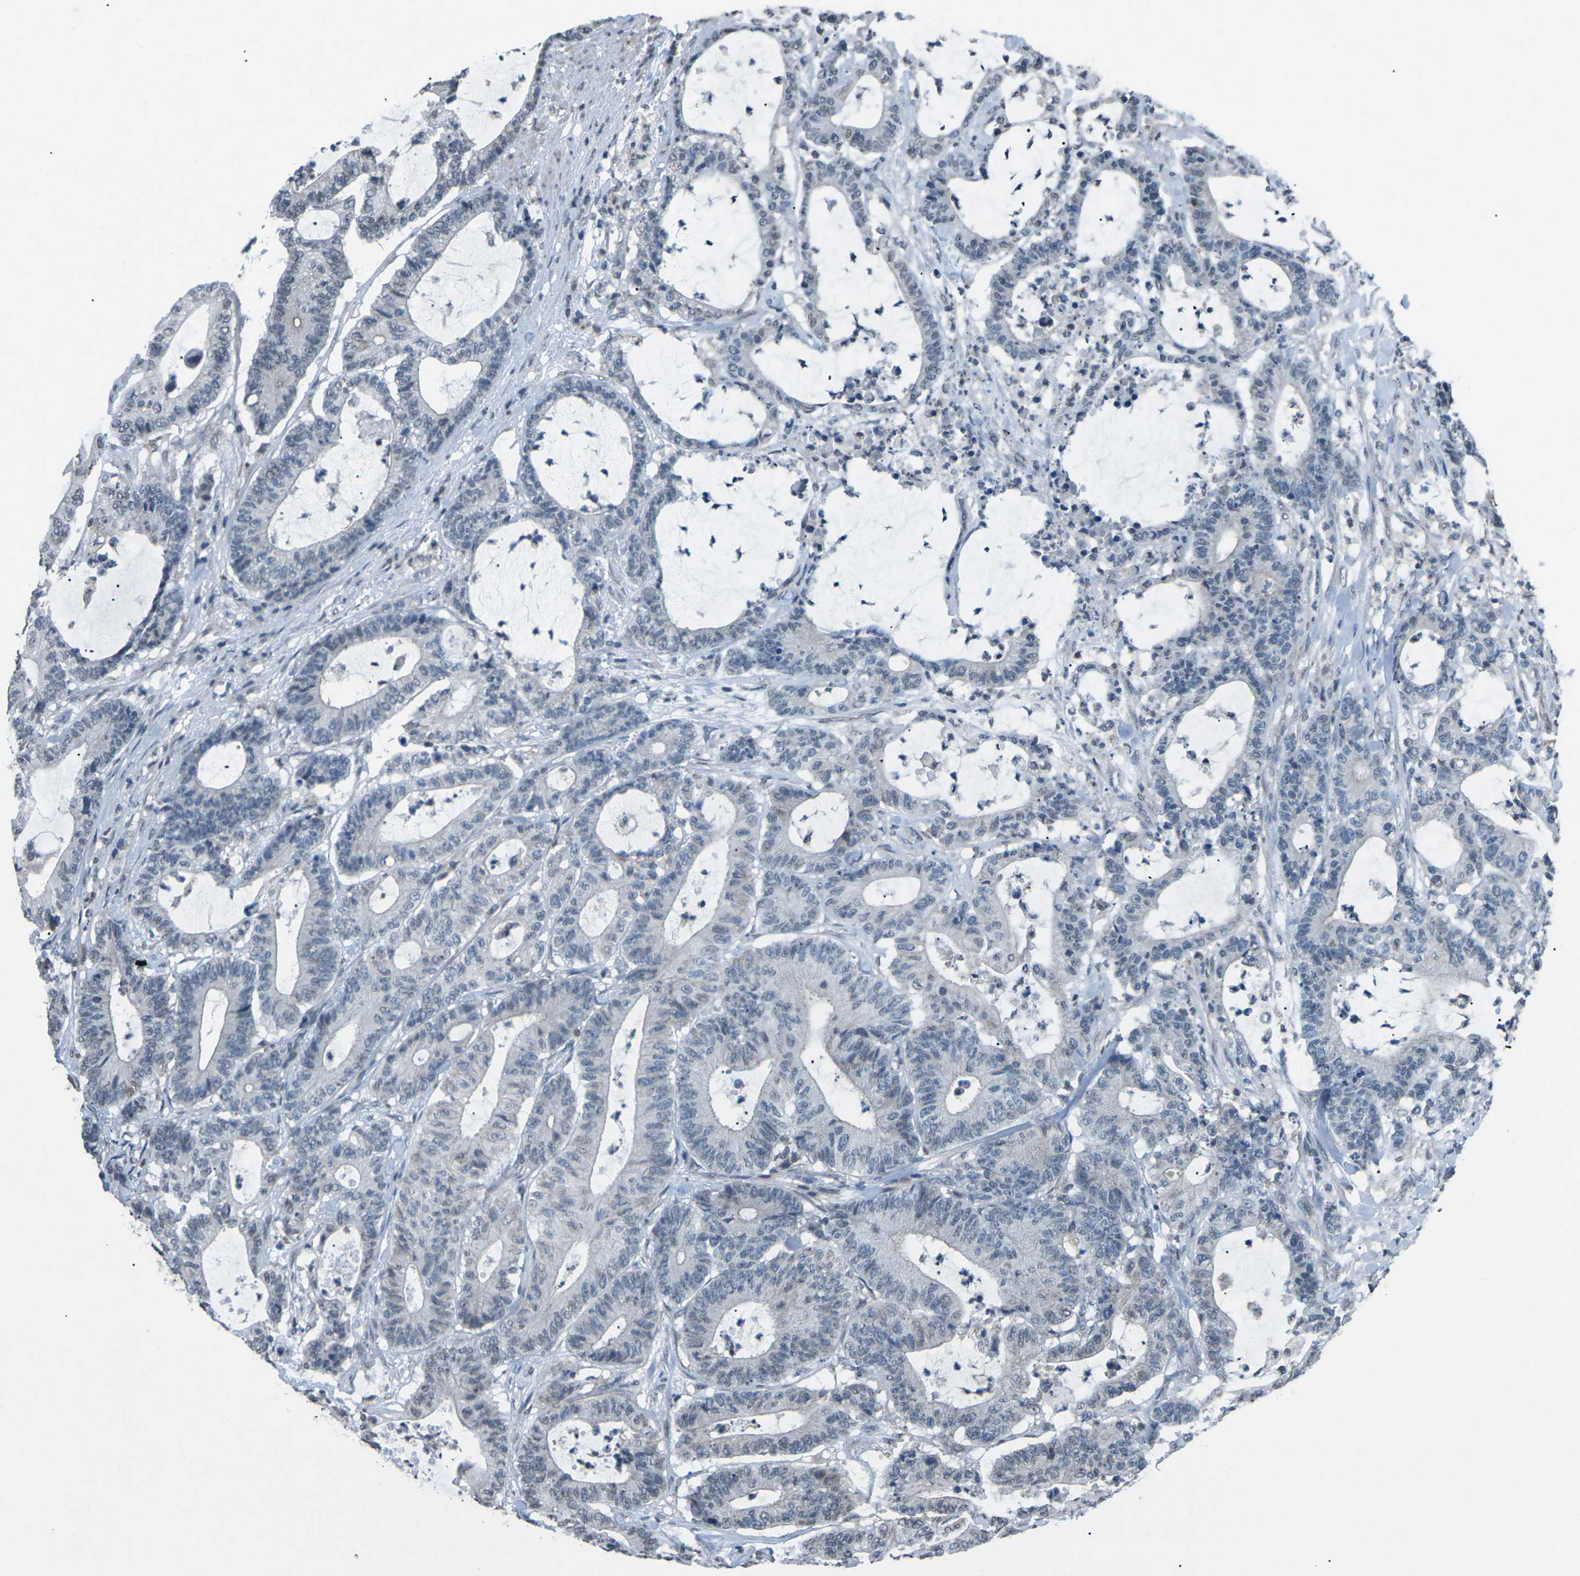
{"staining": {"intensity": "negative", "quantity": "none", "location": "none"}, "tissue": "colorectal cancer", "cell_type": "Tumor cells", "image_type": "cancer", "snomed": [{"axis": "morphology", "description": "Adenocarcinoma, NOS"}, {"axis": "topography", "description": "Colon"}], "caption": "This is a histopathology image of immunohistochemistry staining of colorectal adenocarcinoma, which shows no staining in tumor cells.", "gene": "TFR2", "patient": {"sex": "female", "age": 84}}